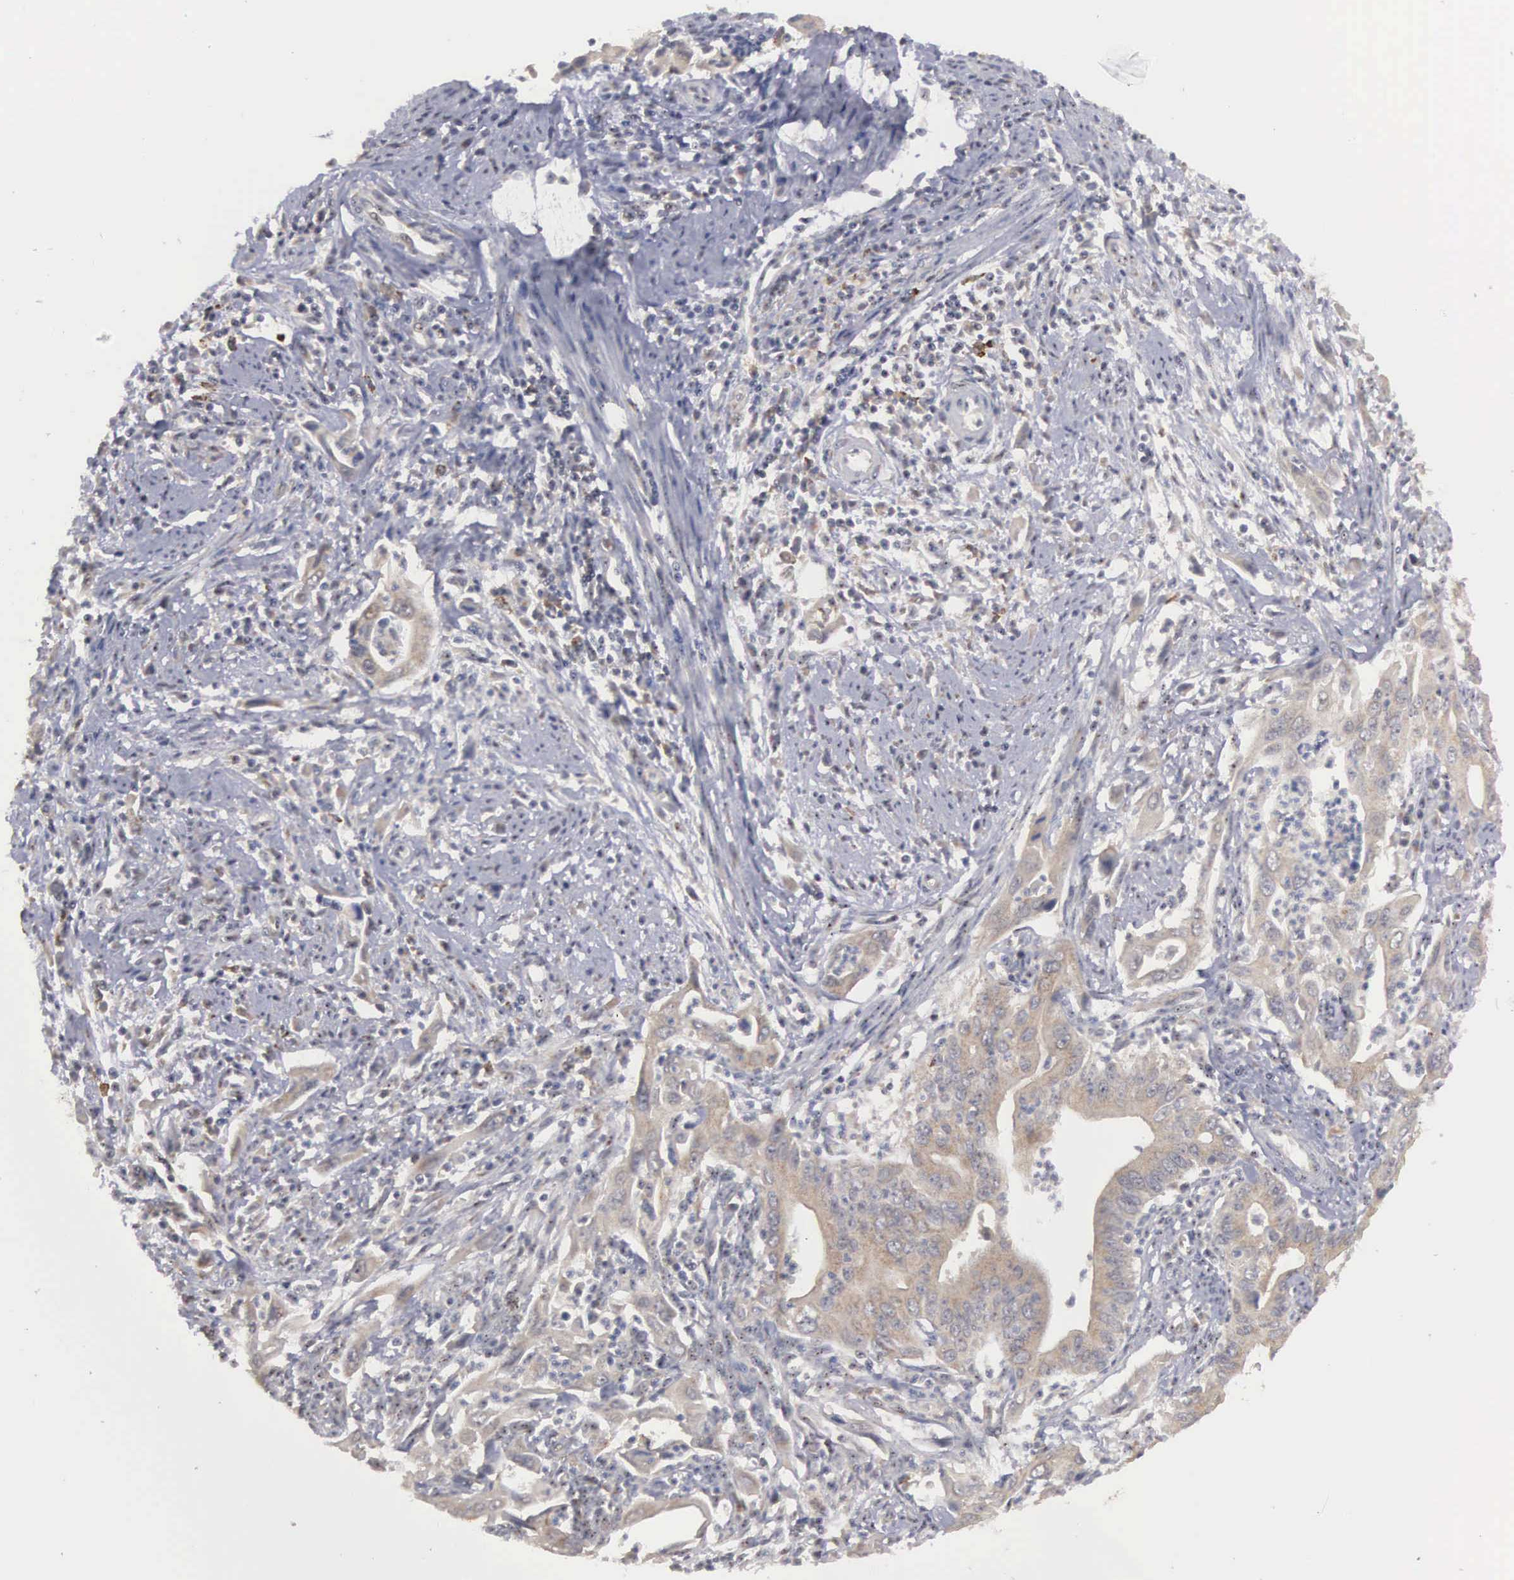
{"staining": {"intensity": "weak", "quantity": ">75%", "location": "cytoplasmic/membranous"}, "tissue": "cervical cancer", "cell_type": "Tumor cells", "image_type": "cancer", "snomed": [{"axis": "morphology", "description": "Normal tissue, NOS"}, {"axis": "morphology", "description": "Adenocarcinoma, NOS"}, {"axis": "topography", "description": "Cervix"}], "caption": "Protein staining displays weak cytoplasmic/membranous positivity in about >75% of tumor cells in cervical cancer.", "gene": "AMN", "patient": {"sex": "female", "age": 34}}